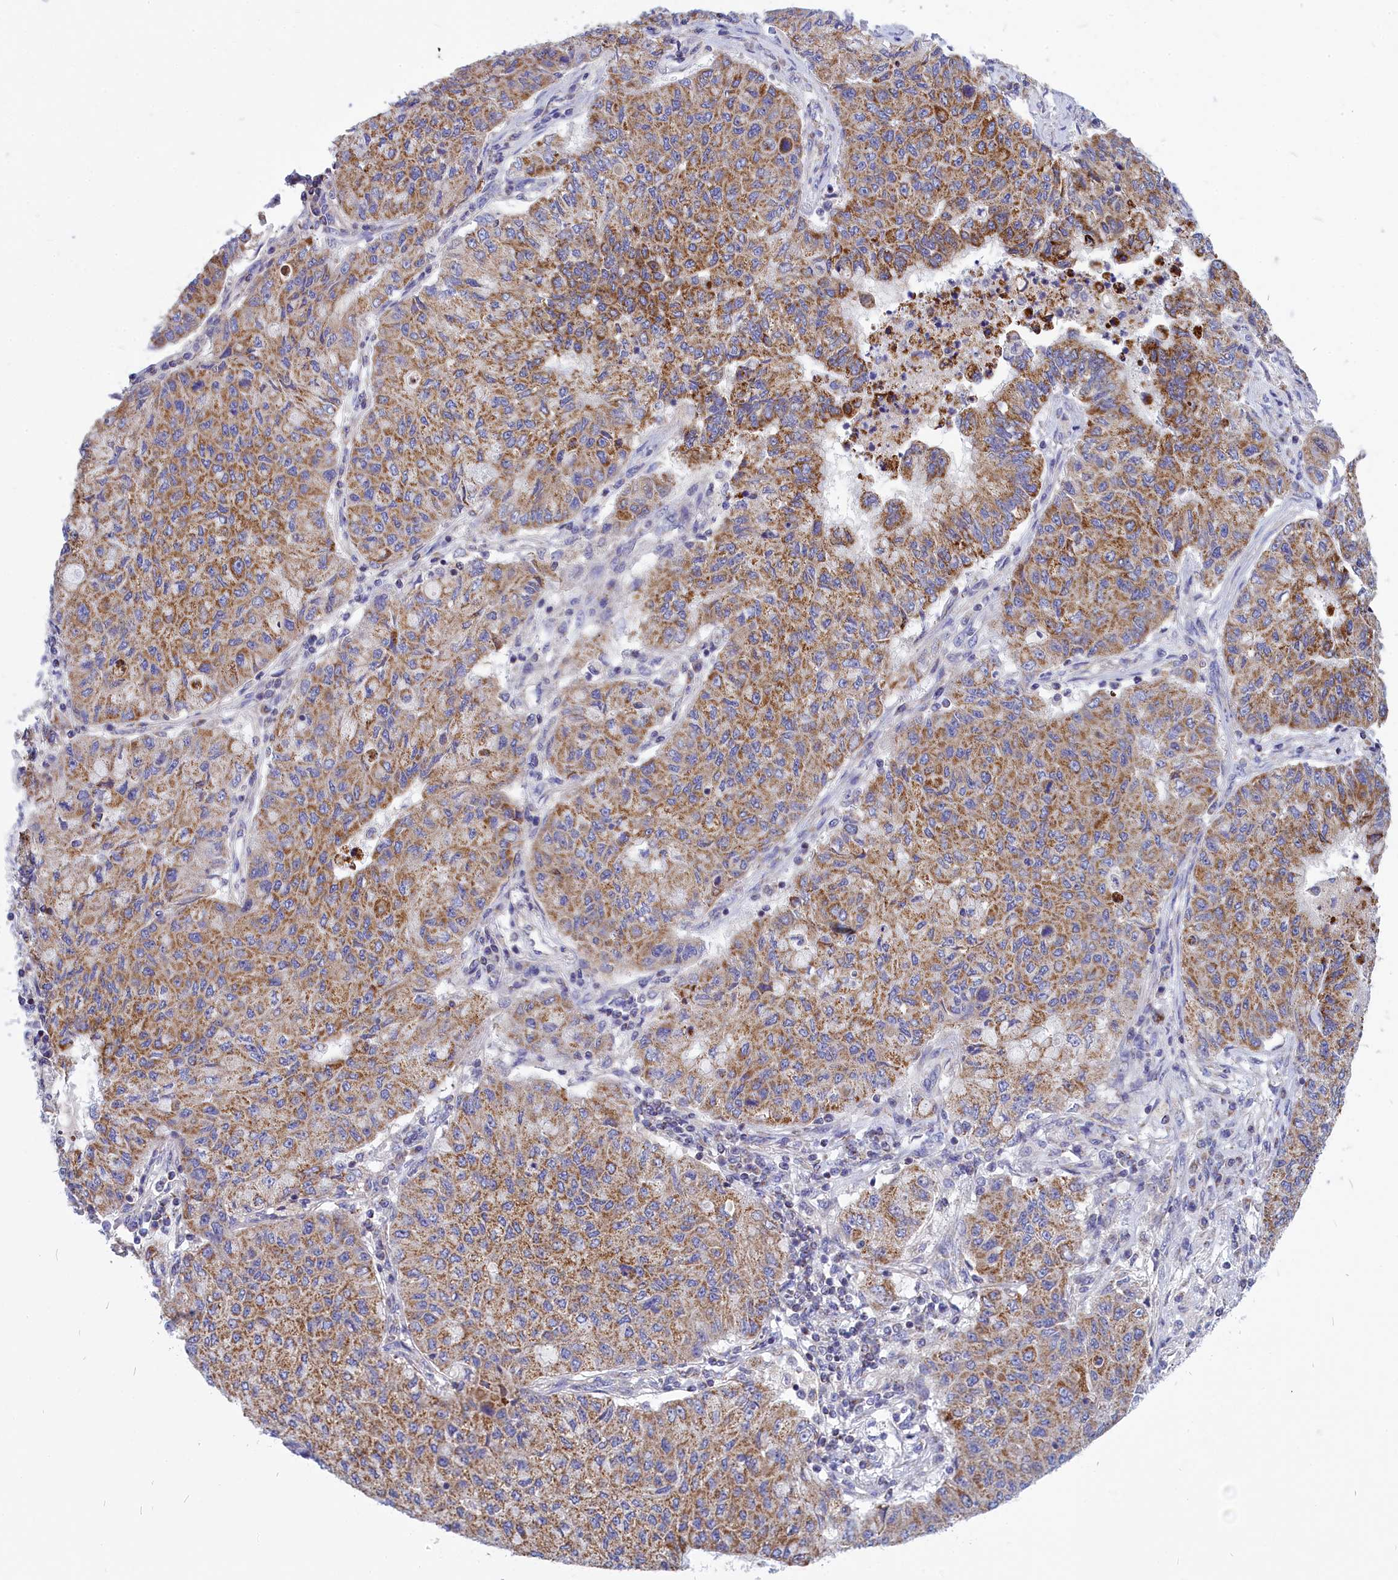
{"staining": {"intensity": "moderate", "quantity": ">75%", "location": "cytoplasmic/membranous"}, "tissue": "lung cancer", "cell_type": "Tumor cells", "image_type": "cancer", "snomed": [{"axis": "morphology", "description": "Squamous cell carcinoma, NOS"}, {"axis": "topography", "description": "Lung"}], "caption": "A brown stain shows moderate cytoplasmic/membranous positivity of a protein in lung cancer tumor cells.", "gene": "CCRL2", "patient": {"sex": "male", "age": 74}}